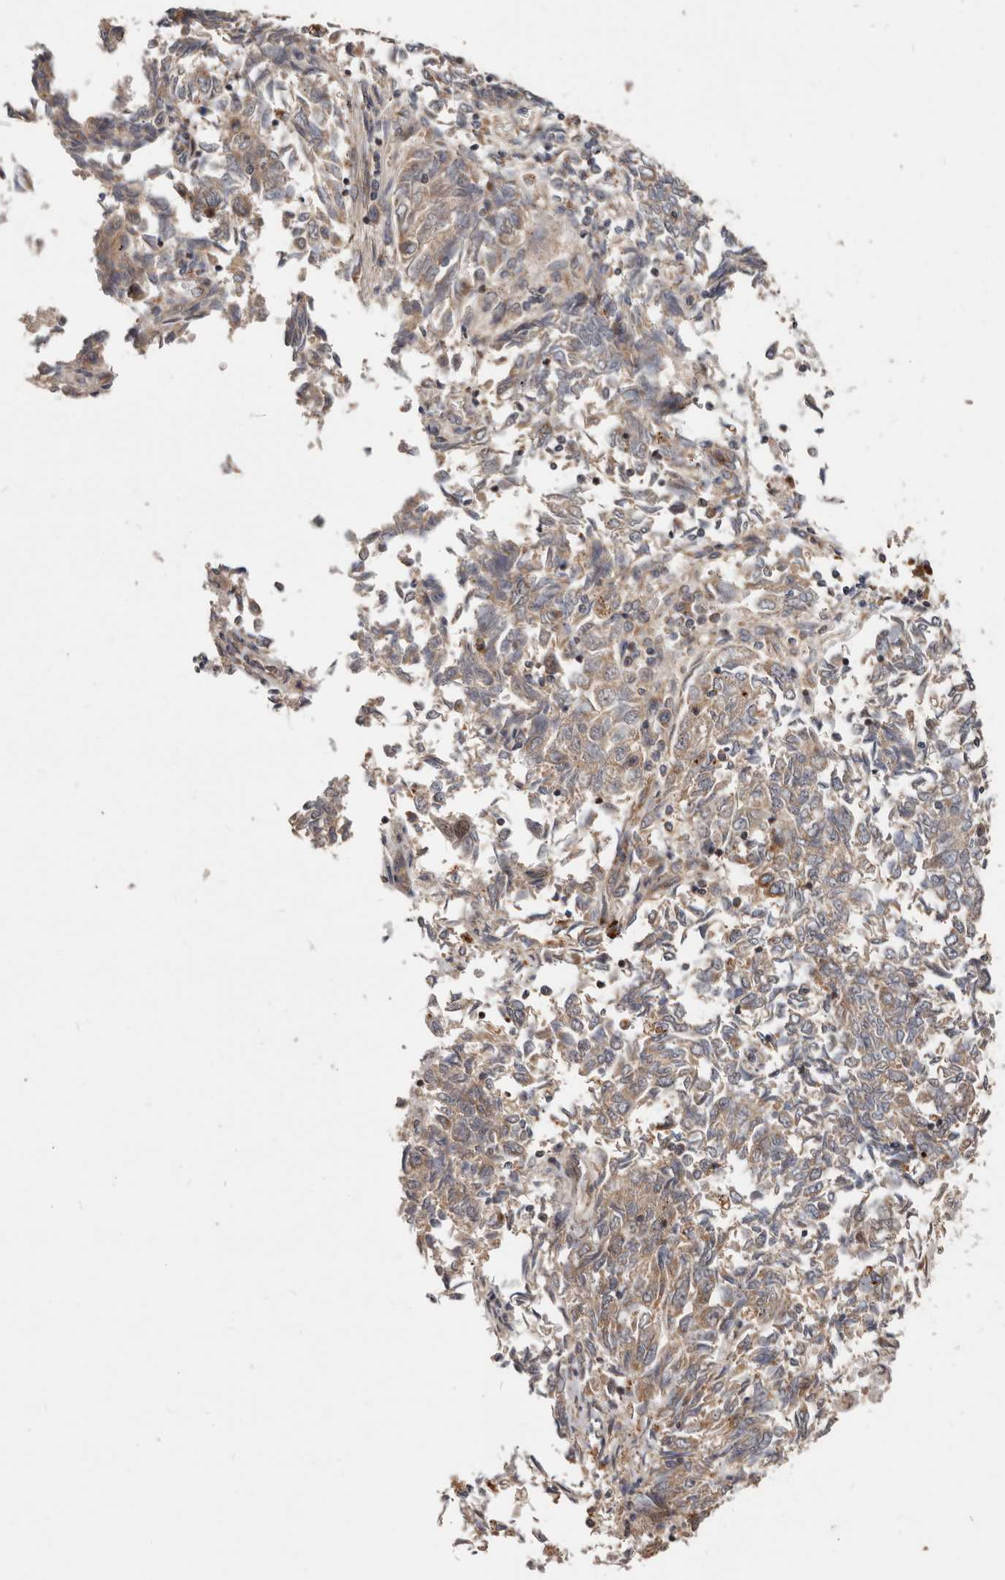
{"staining": {"intensity": "moderate", "quantity": "<25%", "location": "cytoplasmic/membranous"}, "tissue": "endometrial cancer", "cell_type": "Tumor cells", "image_type": "cancer", "snomed": [{"axis": "morphology", "description": "Adenocarcinoma, NOS"}, {"axis": "topography", "description": "Endometrium"}], "caption": "This micrograph demonstrates adenocarcinoma (endometrial) stained with immunohistochemistry to label a protein in brown. The cytoplasmic/membranous of tumor cells show moderate positivity for the protein. Nuclei are counter-stained blue.", "gene": "USP33", "patient": {"sex": "female", "age": 80}}